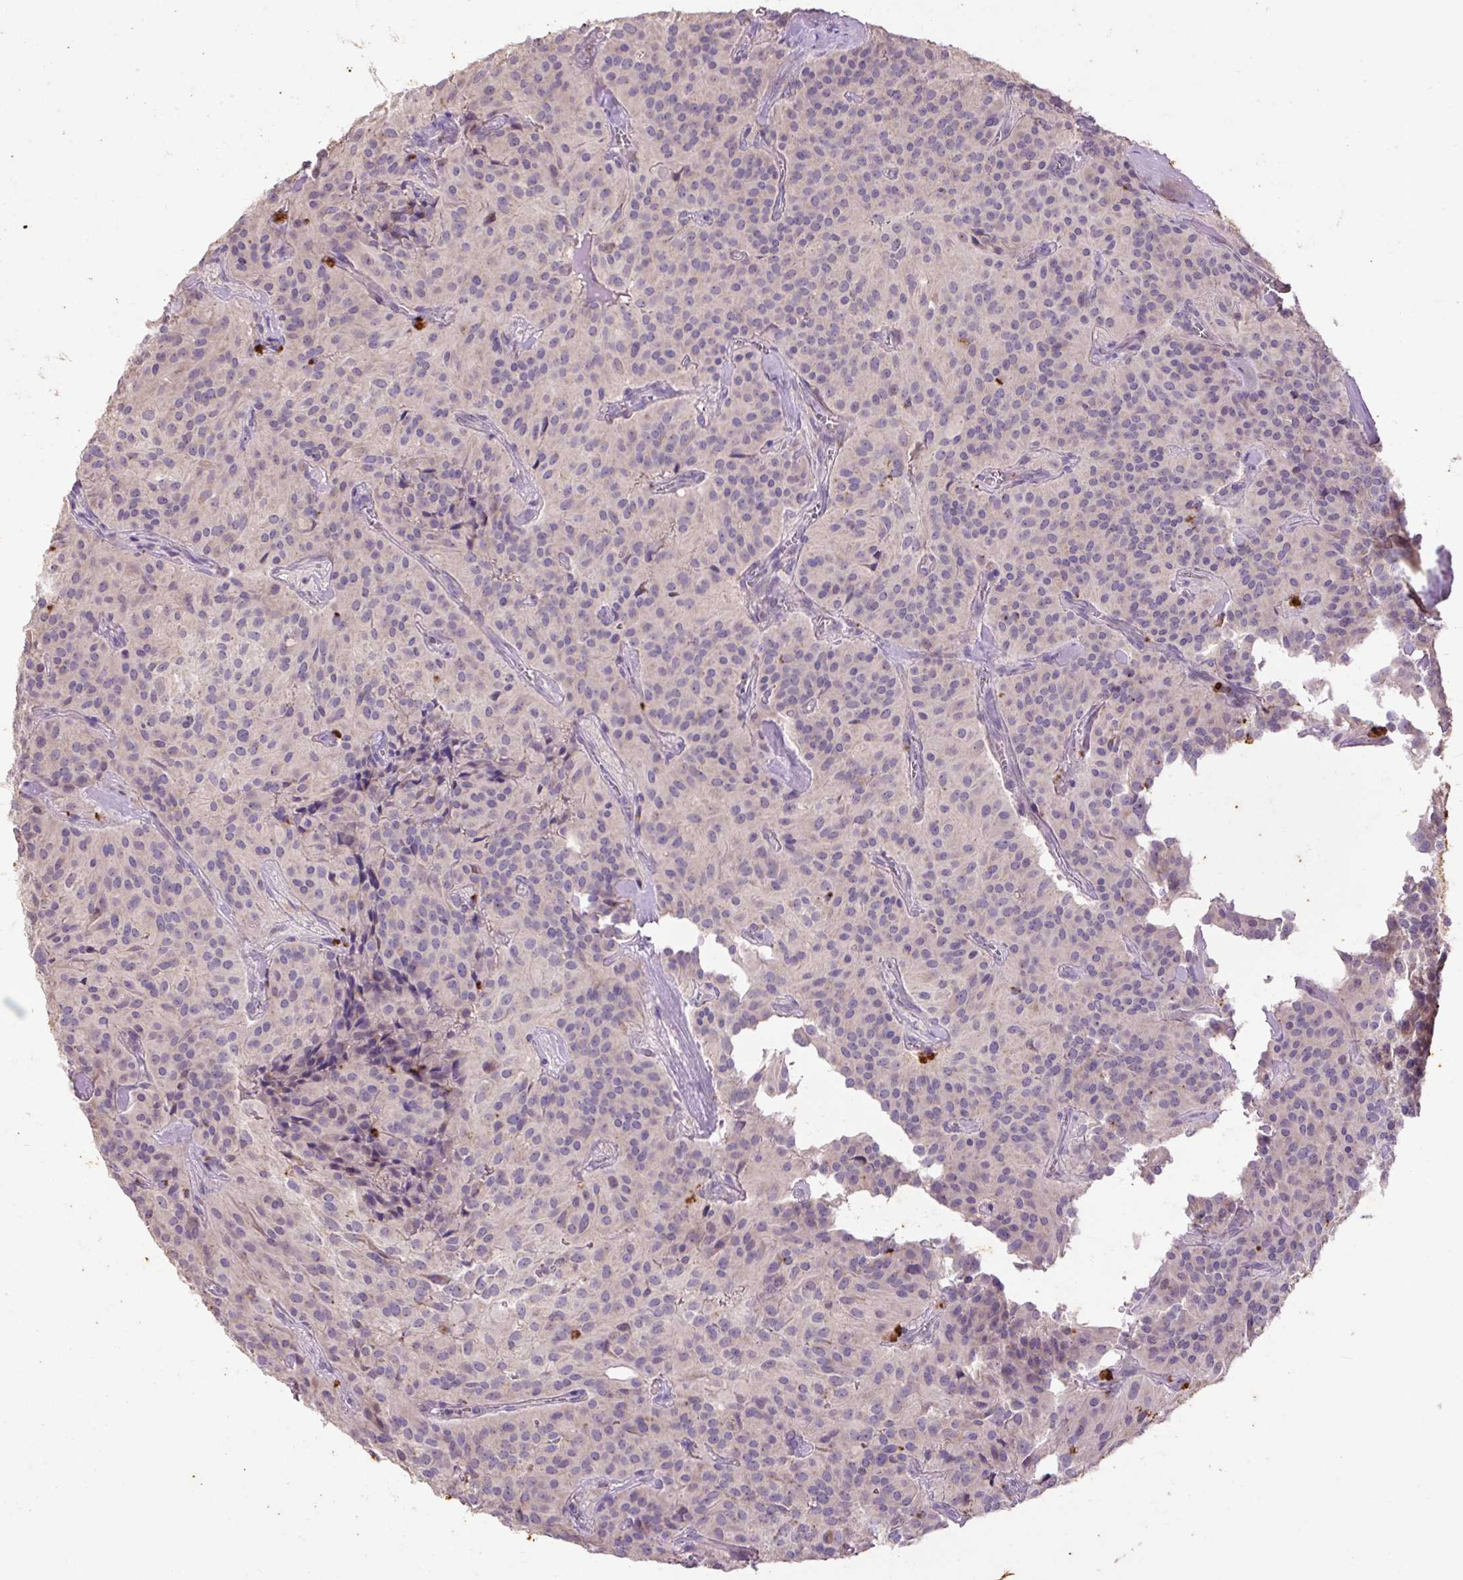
{"staining": {"intensity": "negative", "quantity": "none", "location": "none"}, "tissue": "glioma", "cell_type": "Tumor cells", "image_type": "cancer", "snomed": [{"axis": "morphology", "description": "Glioma, malignant, Low grade"}, {"axis": "topography", "description": "Brain"}], "caption": "High power microscopy photomicrograph of an immunohistochemistry (IHC) histopathology image of malignant low-grade glioma, revealing no significant expression in tumor cells.", "gene": "LRTM2", "patient": {"sex": "male", "age": 42}}